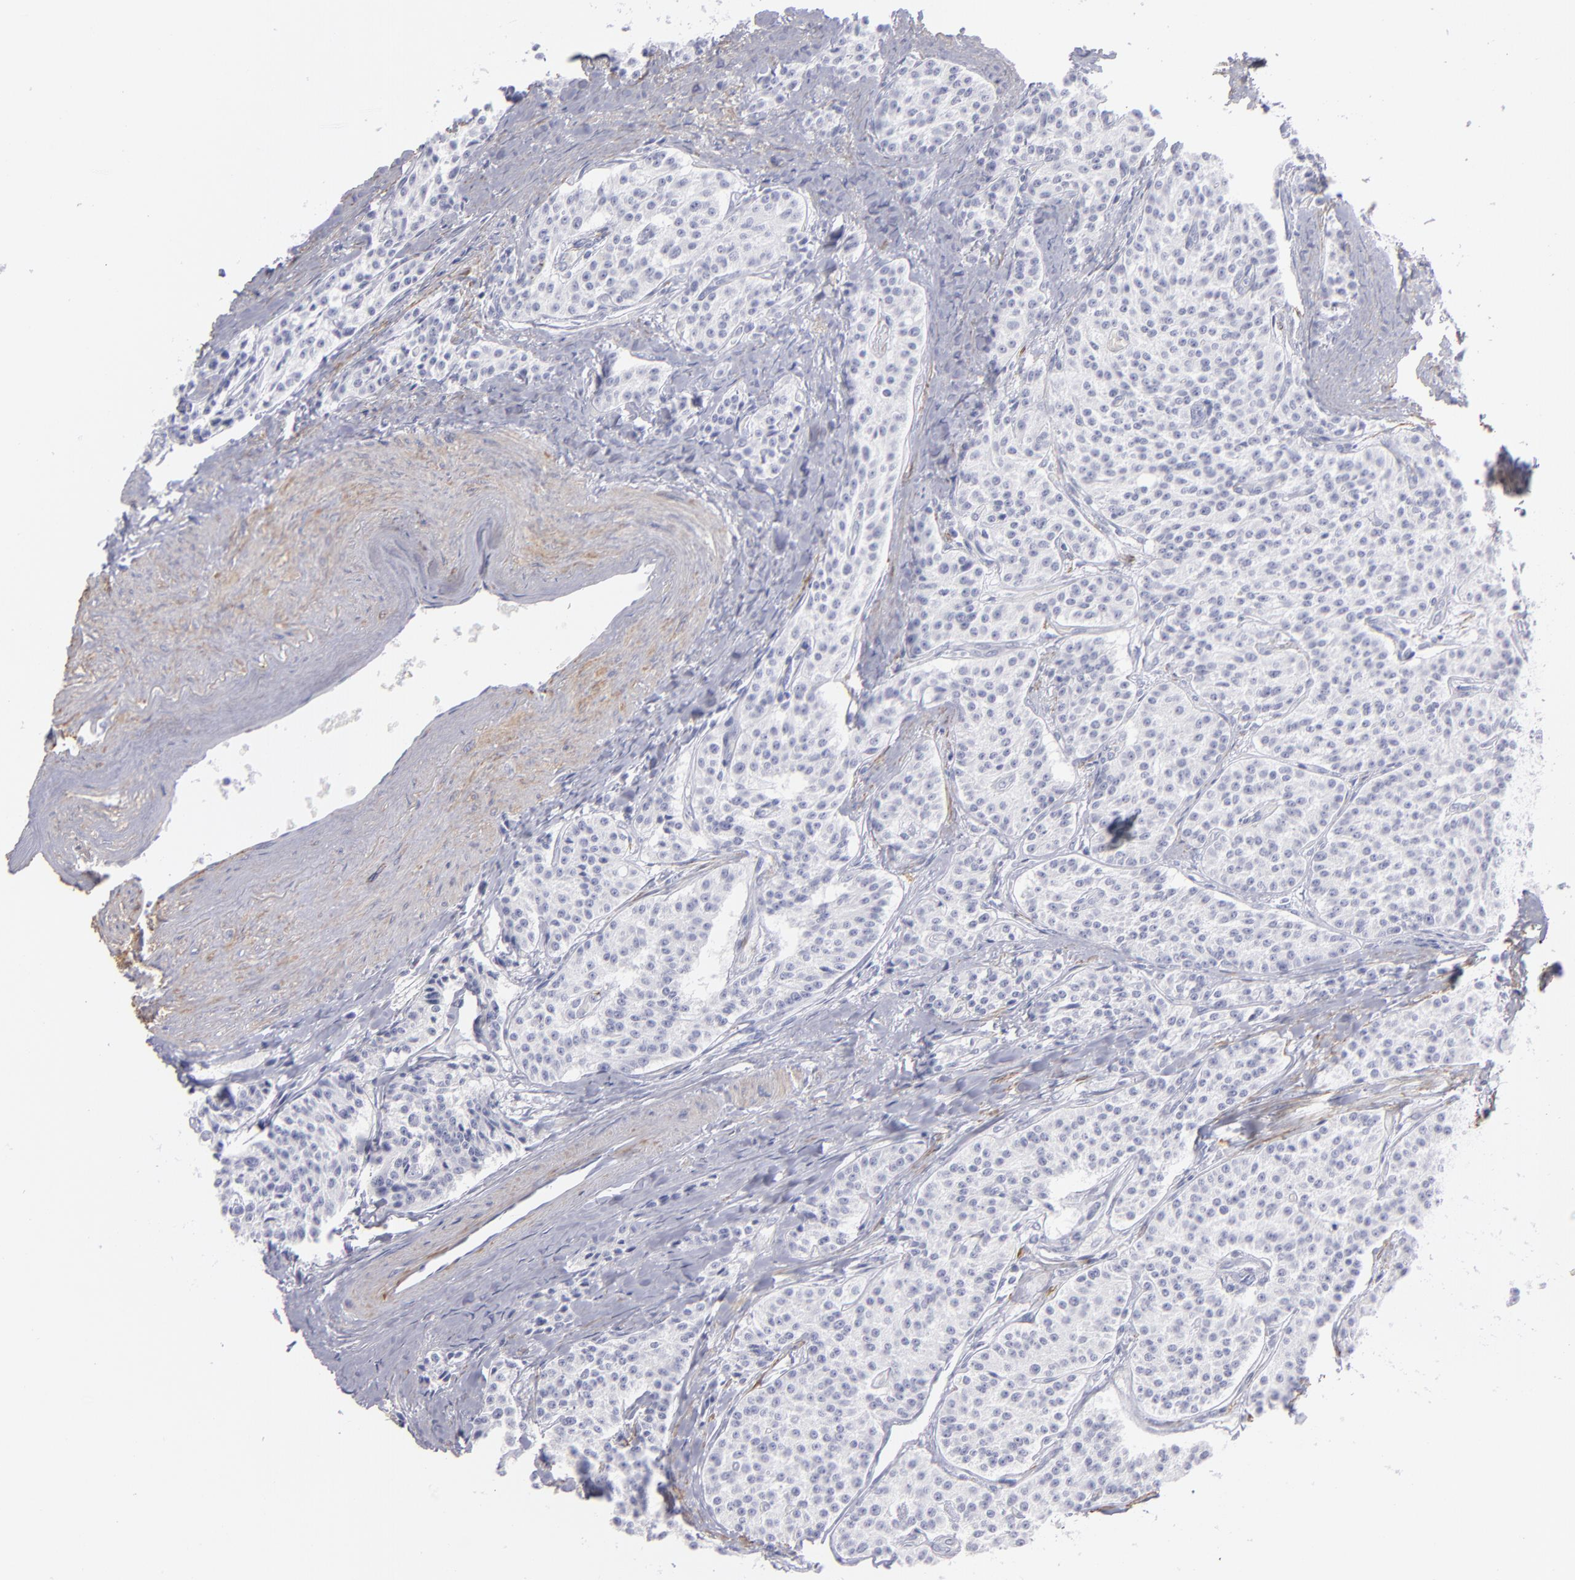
{"staining": {"intensity": "negative", "quantity": "none", "location": "none"}, "tissue": "carcinoid", "cell_type": "Tumor cells", "image_type": "cancer", "snomed": [{"axis": "morphology", "description": "Carcinoid, malignant, NOS"}, {"axis": "topography", "description": "Stomach"}], "caption": "An immunohistochemistry histopathology image of carcinoid is shown. There is no staining in tumor cells of carcinoid. (DAB immunohistochemistry, high magnification).", "gene": "MYH11", "patient": {"sex": "female", "age": 76}}